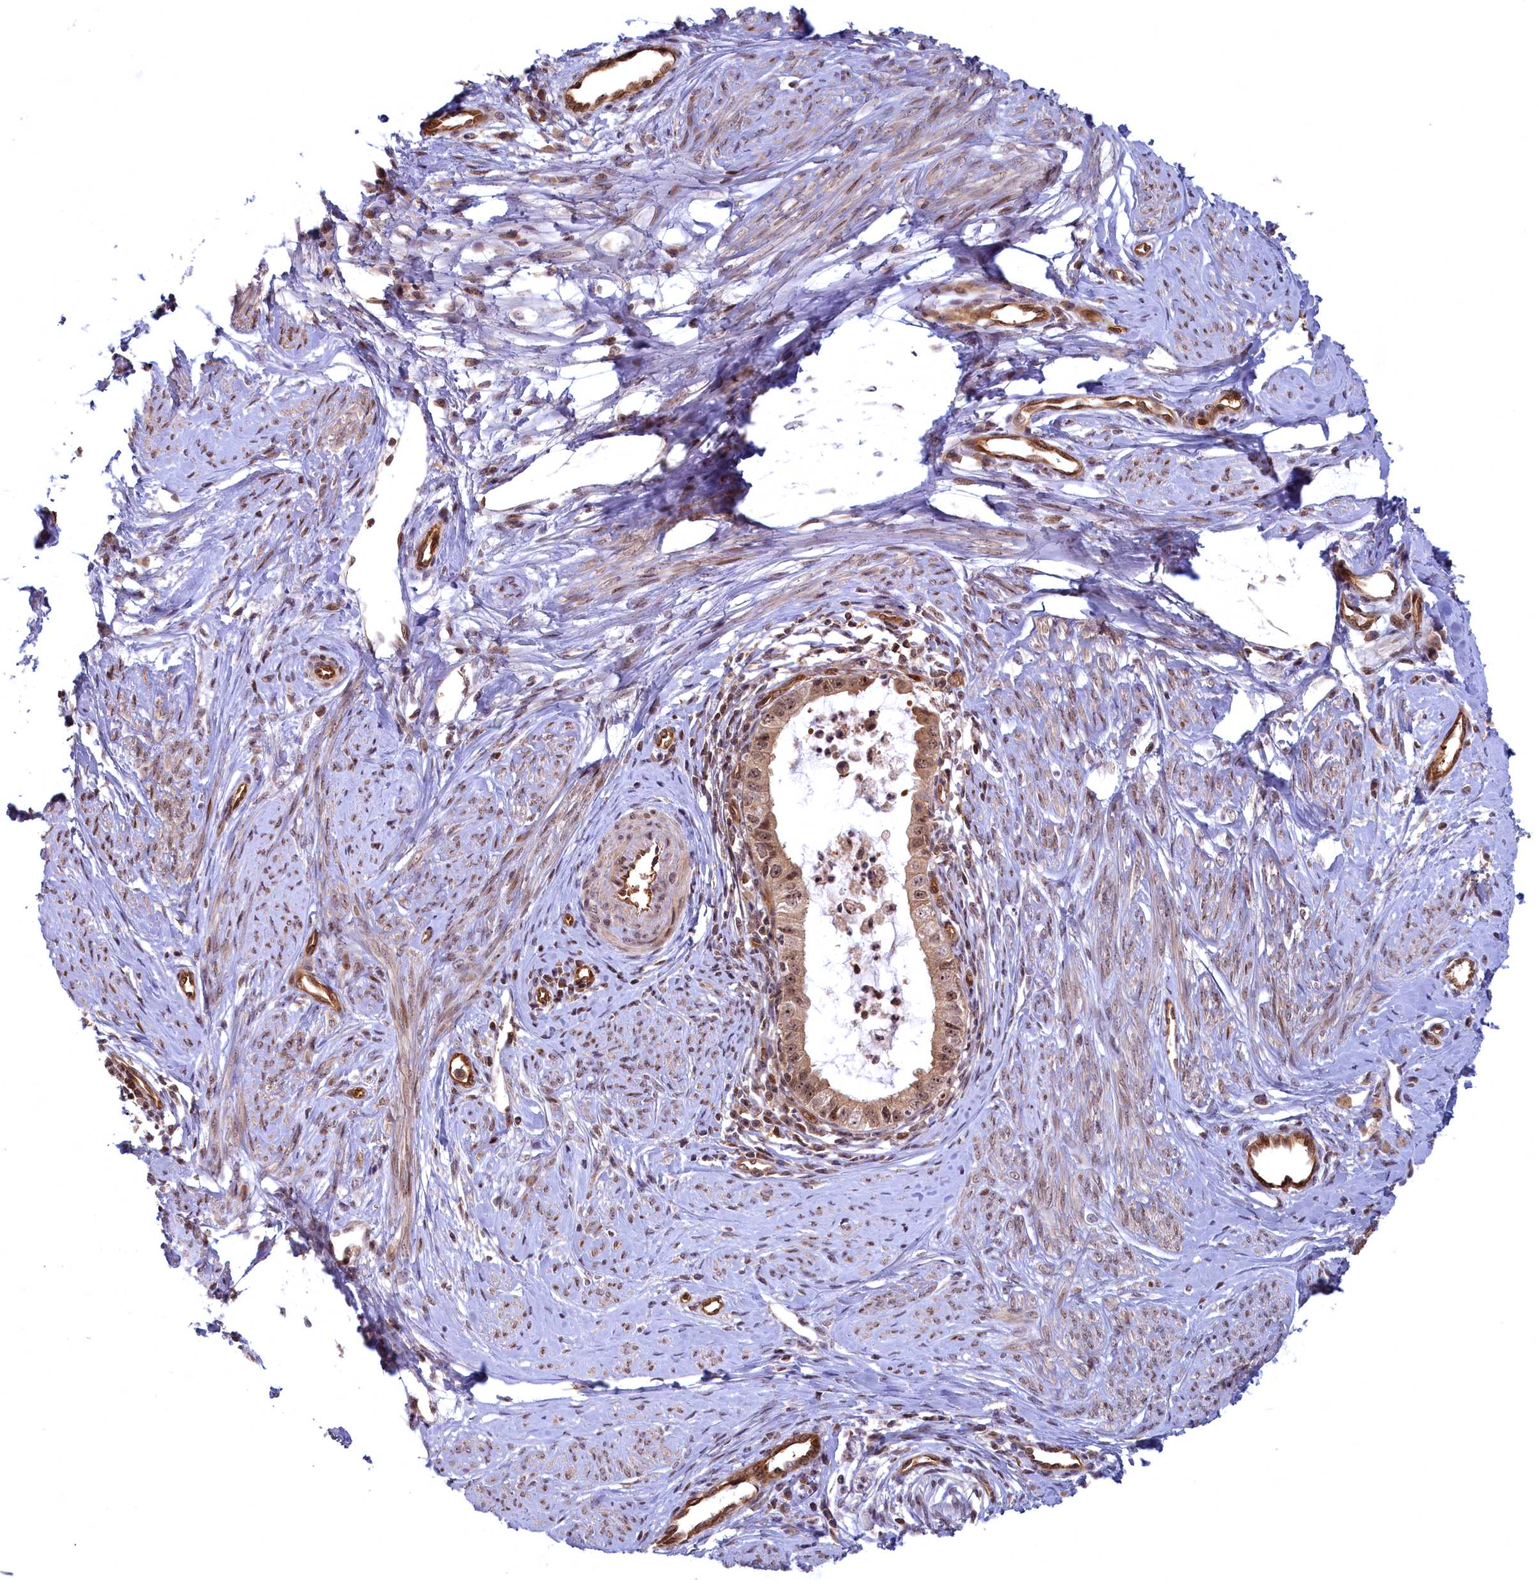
{"staining": {"intensity": "moderate", "quantity": ">75%", "location": "cytoplasmic/membranous,nuclear"}, "tissue": "cervical cancer", "cell_type": "Tumor cells", "image_type": "cancer", "snomed": [{"axis": "morphology", "description": "Adenocarcinoma, NOS"}, {"axis": "topography", "description": "Cervix"}], "caption": "A brown stain shows moderate cytoplasmic/membranous and nuclear positivity of a protein in human cervical cancer tumor cells.", "gene": "SNRK", "patient": {"sex": "female", "age": 36}}